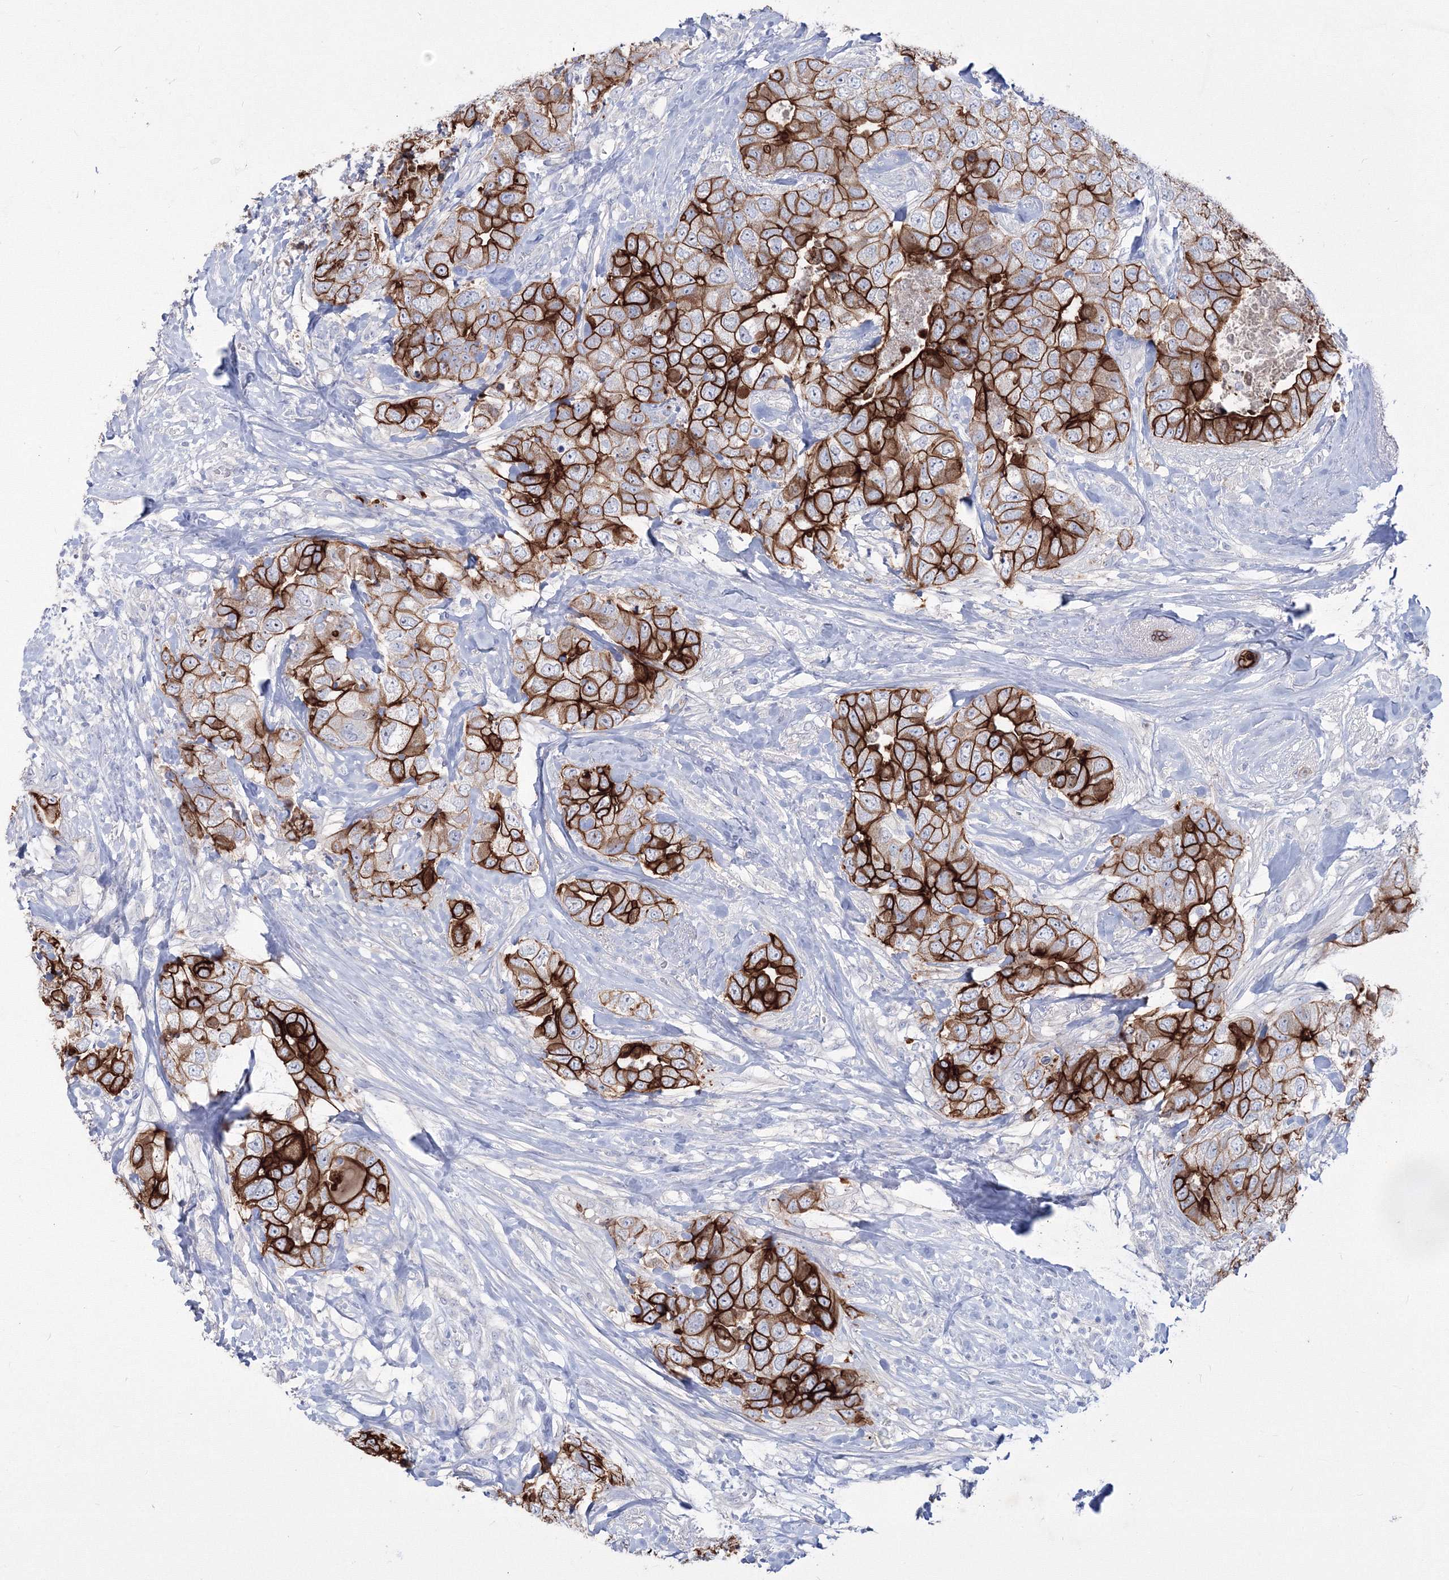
{"staining": {"intensity": "strong", "quantity": ">75%", "location": "cytoplasmic/membranous"}, "tissue": "breast cancer", "cell_type": "Tumor cells", "image_type": "cancer", "snomed": [{"axis": "morphology", "description": "Duct carcinoma"}, {"axis": "topography", "description": "Breast"}], "caption": "High-power microscopy captured an immunohistochemistry (IHC) image of breast invasive ductal carcinoma, revealing strong cytoplasmic/membranous expression in approximately >75% of tumor cells.", "gene": "TMEM139", "patient": {"sex": "female", "age": 62}}